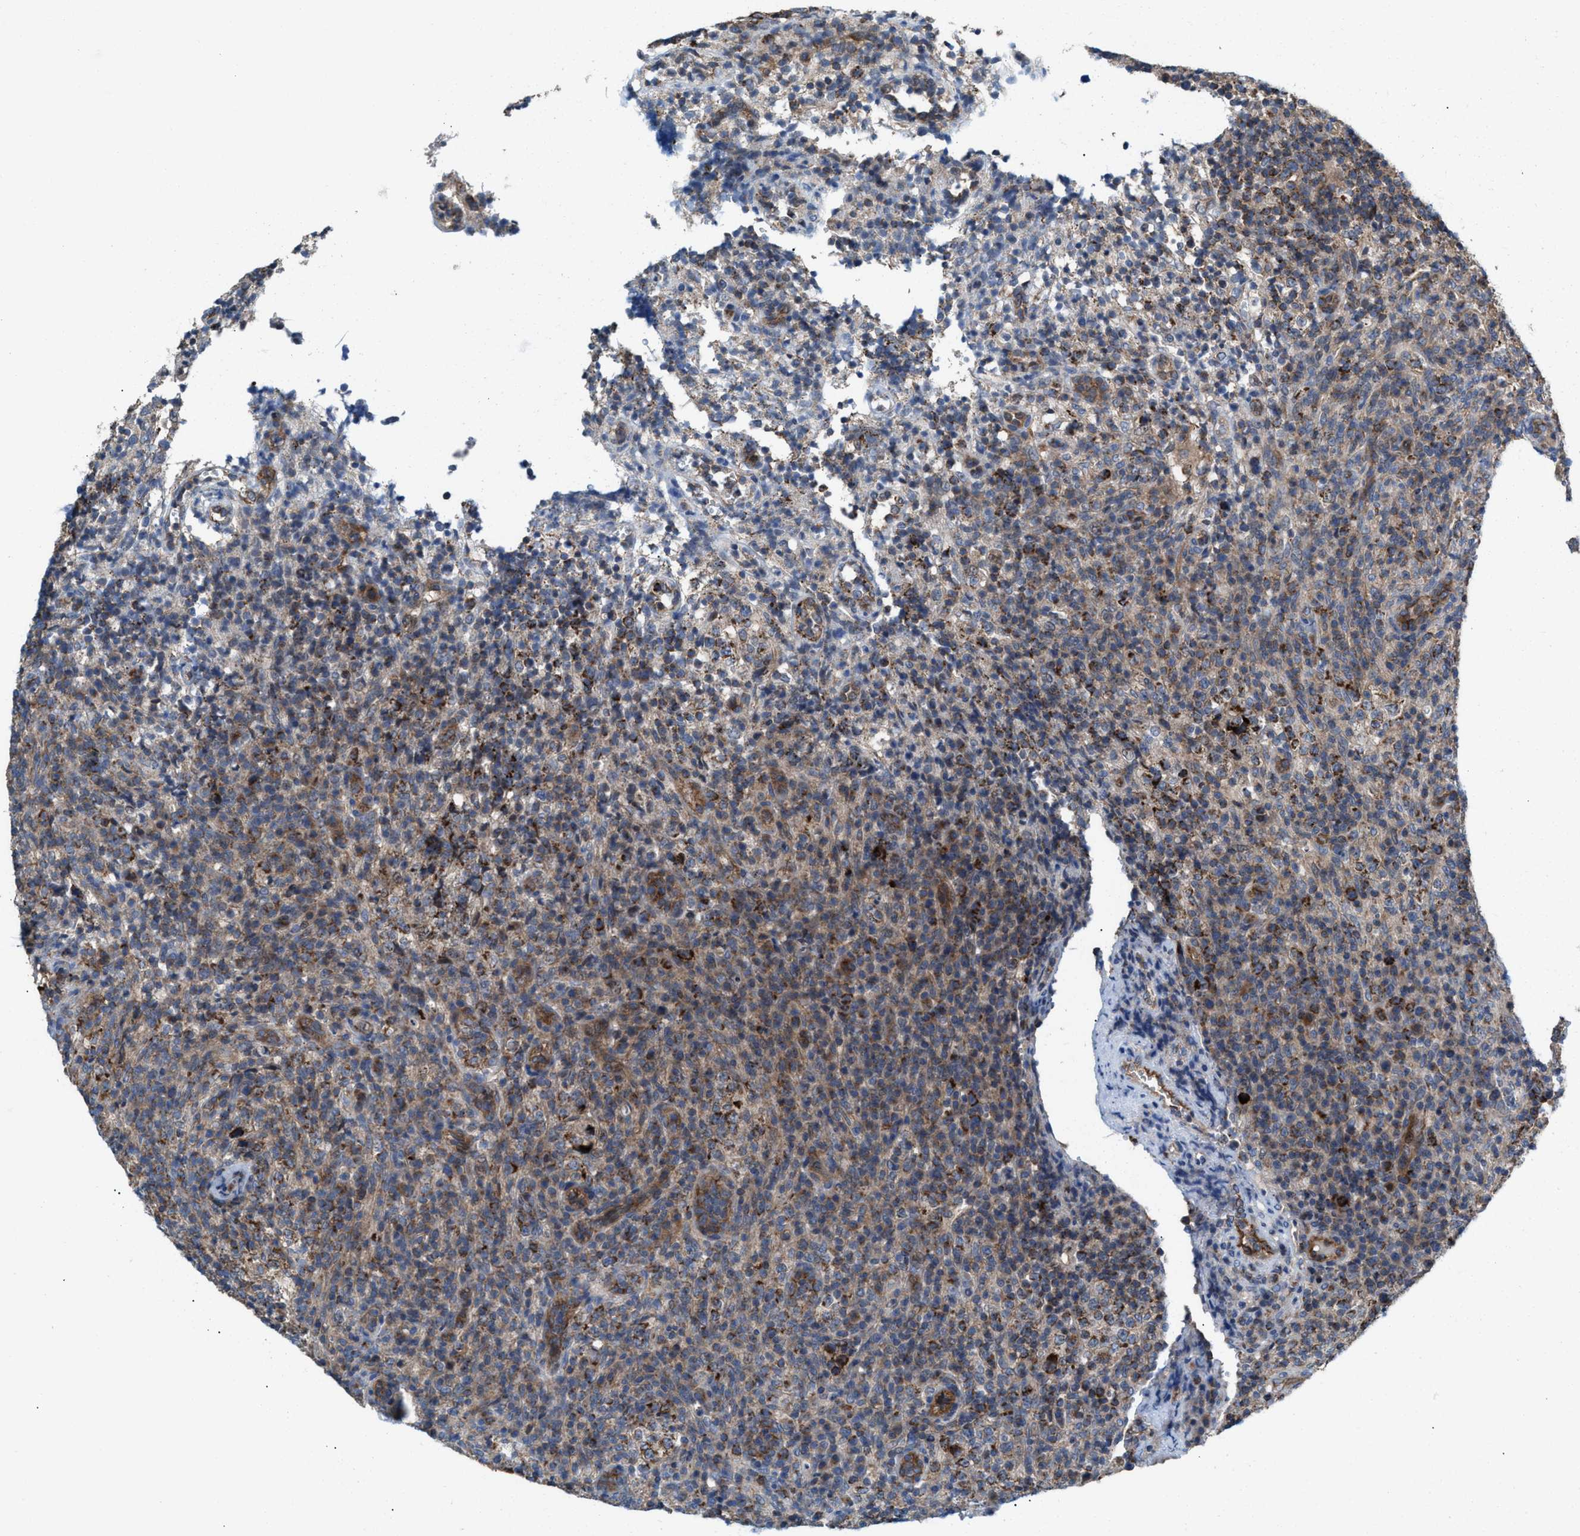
{"staining": {"intensity": "weak", "quantity": ">75%", "location": "cytoplasmic/membranous"}, "tissue": "lymphoma", "cell_type": "Tumor cells", "image_type": "cancer", "snomed": [{"axis": "morphology", "description": "Malignant lymphoma, non-Hodgkin's type, High grade"}, {"axis": "topography", "description": "Lymph node"}], "caption": "Immunohistochemistry (DAB) staining of malignant lymphoma, non-Hodgkin's type (high-grade) demonstrates weak cytoplasmic/membranous protein staining in about >75% of tumor cells.", "gene": "MRM1", "patient": {"sex": "female", "age": 76}}